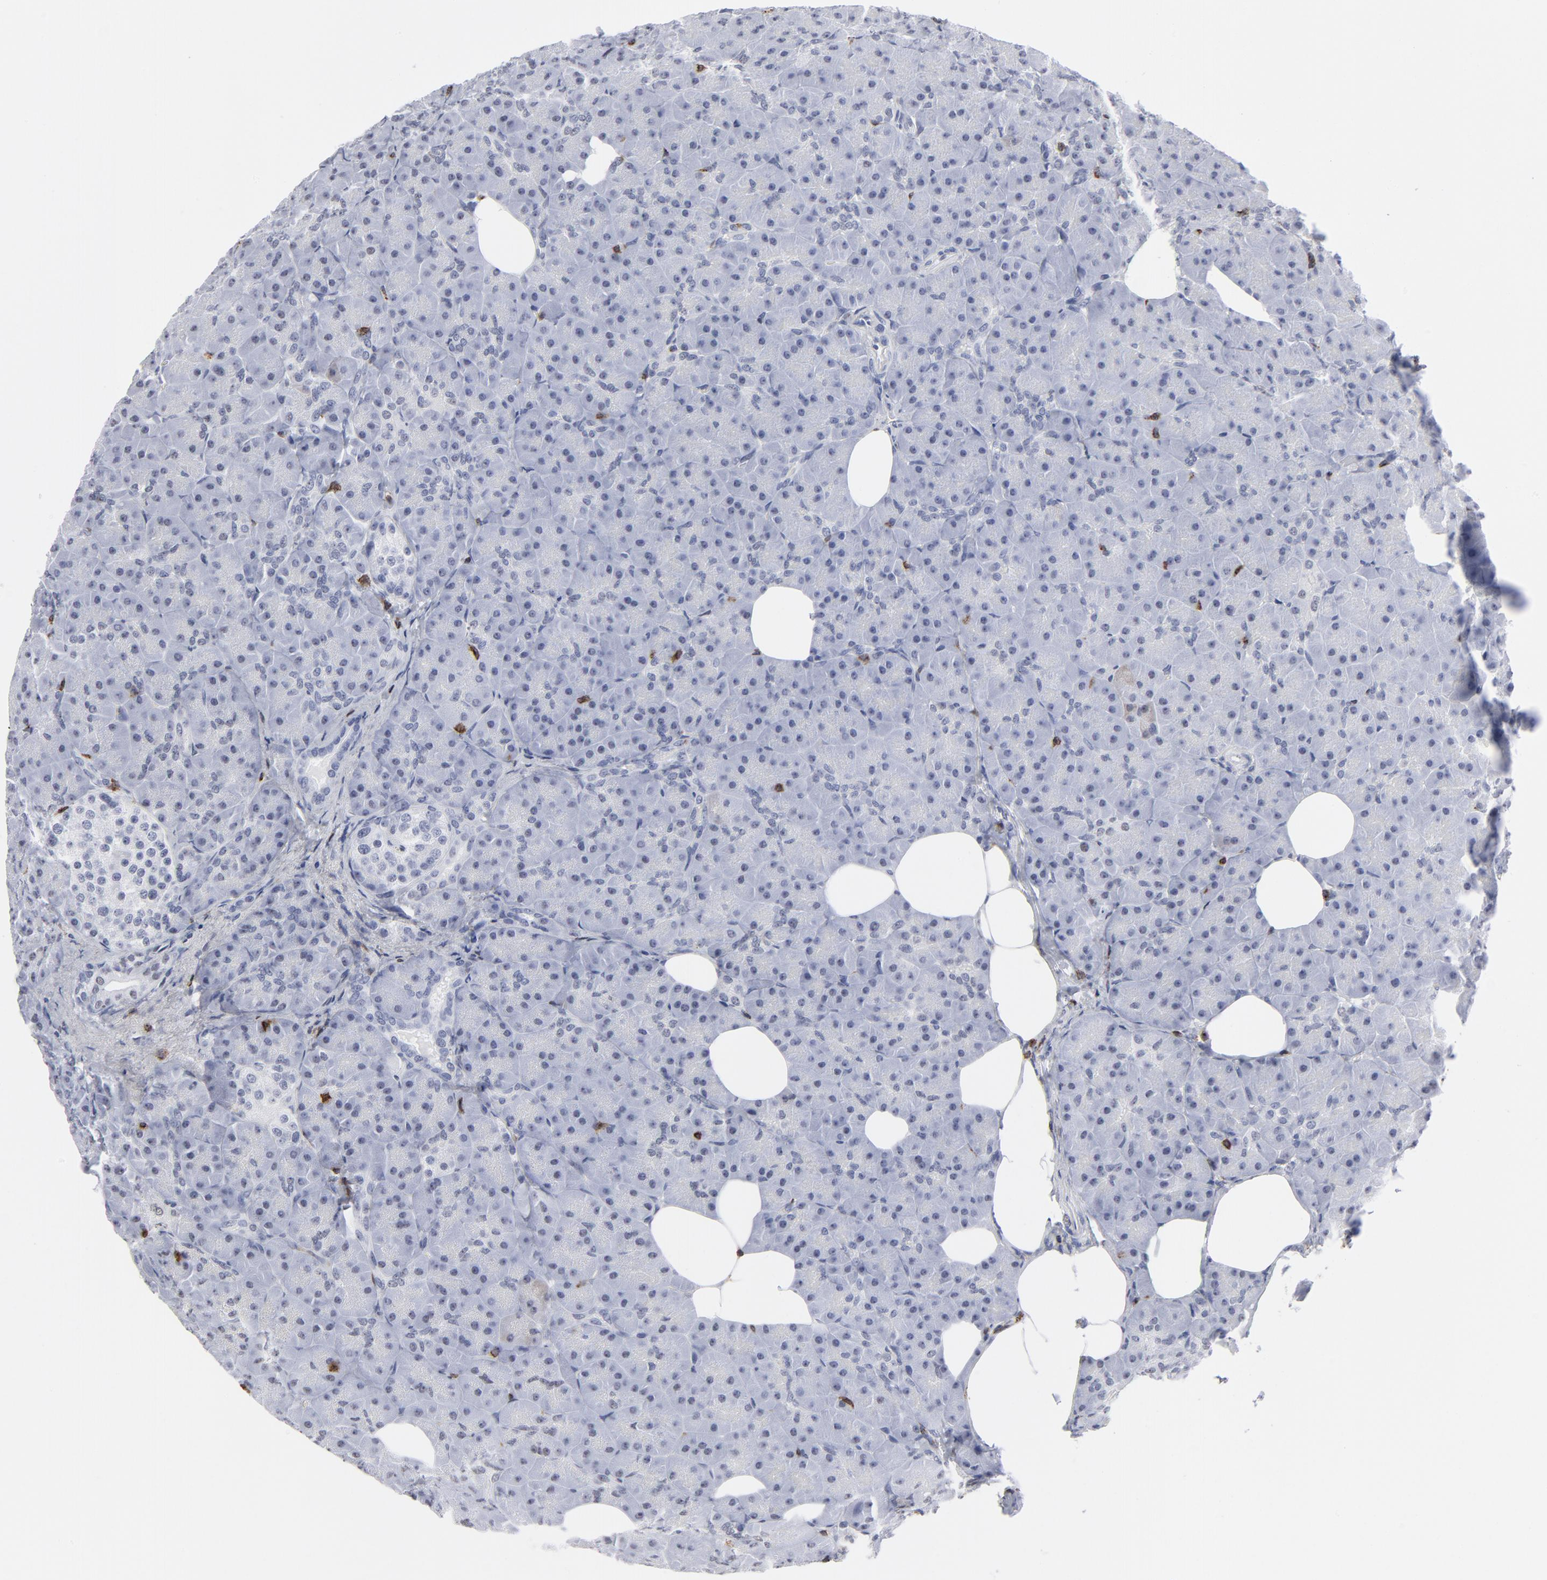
{"staining": {"intensity": "negative", "quantity": "none", "location": "none"}, "tissue": "pancreas", "cell_type": "Exocrine glandular cells", "image_type": "normal", "snomed": [{"axis": "morphology", "description": "Normal tissue, NOS"}, {"axis": "topography", "description": "Pancreas"}], "caption": "Immunohistochemistry (IHC) histopathology image of unremarkable pancreas: pancreas stained with DAB (3,3'-diaminobenzidine) shows no significant protein expression in exocrine glandular cells. (Stains: DAB (3,3'-diaminobenzidine) immunohistochemistry with hematoxylin counter stain, Microscopy: brightfield microscopy at high magnification).", "gene": "CD2", "patient": {"sex": "male", "age": 66}}